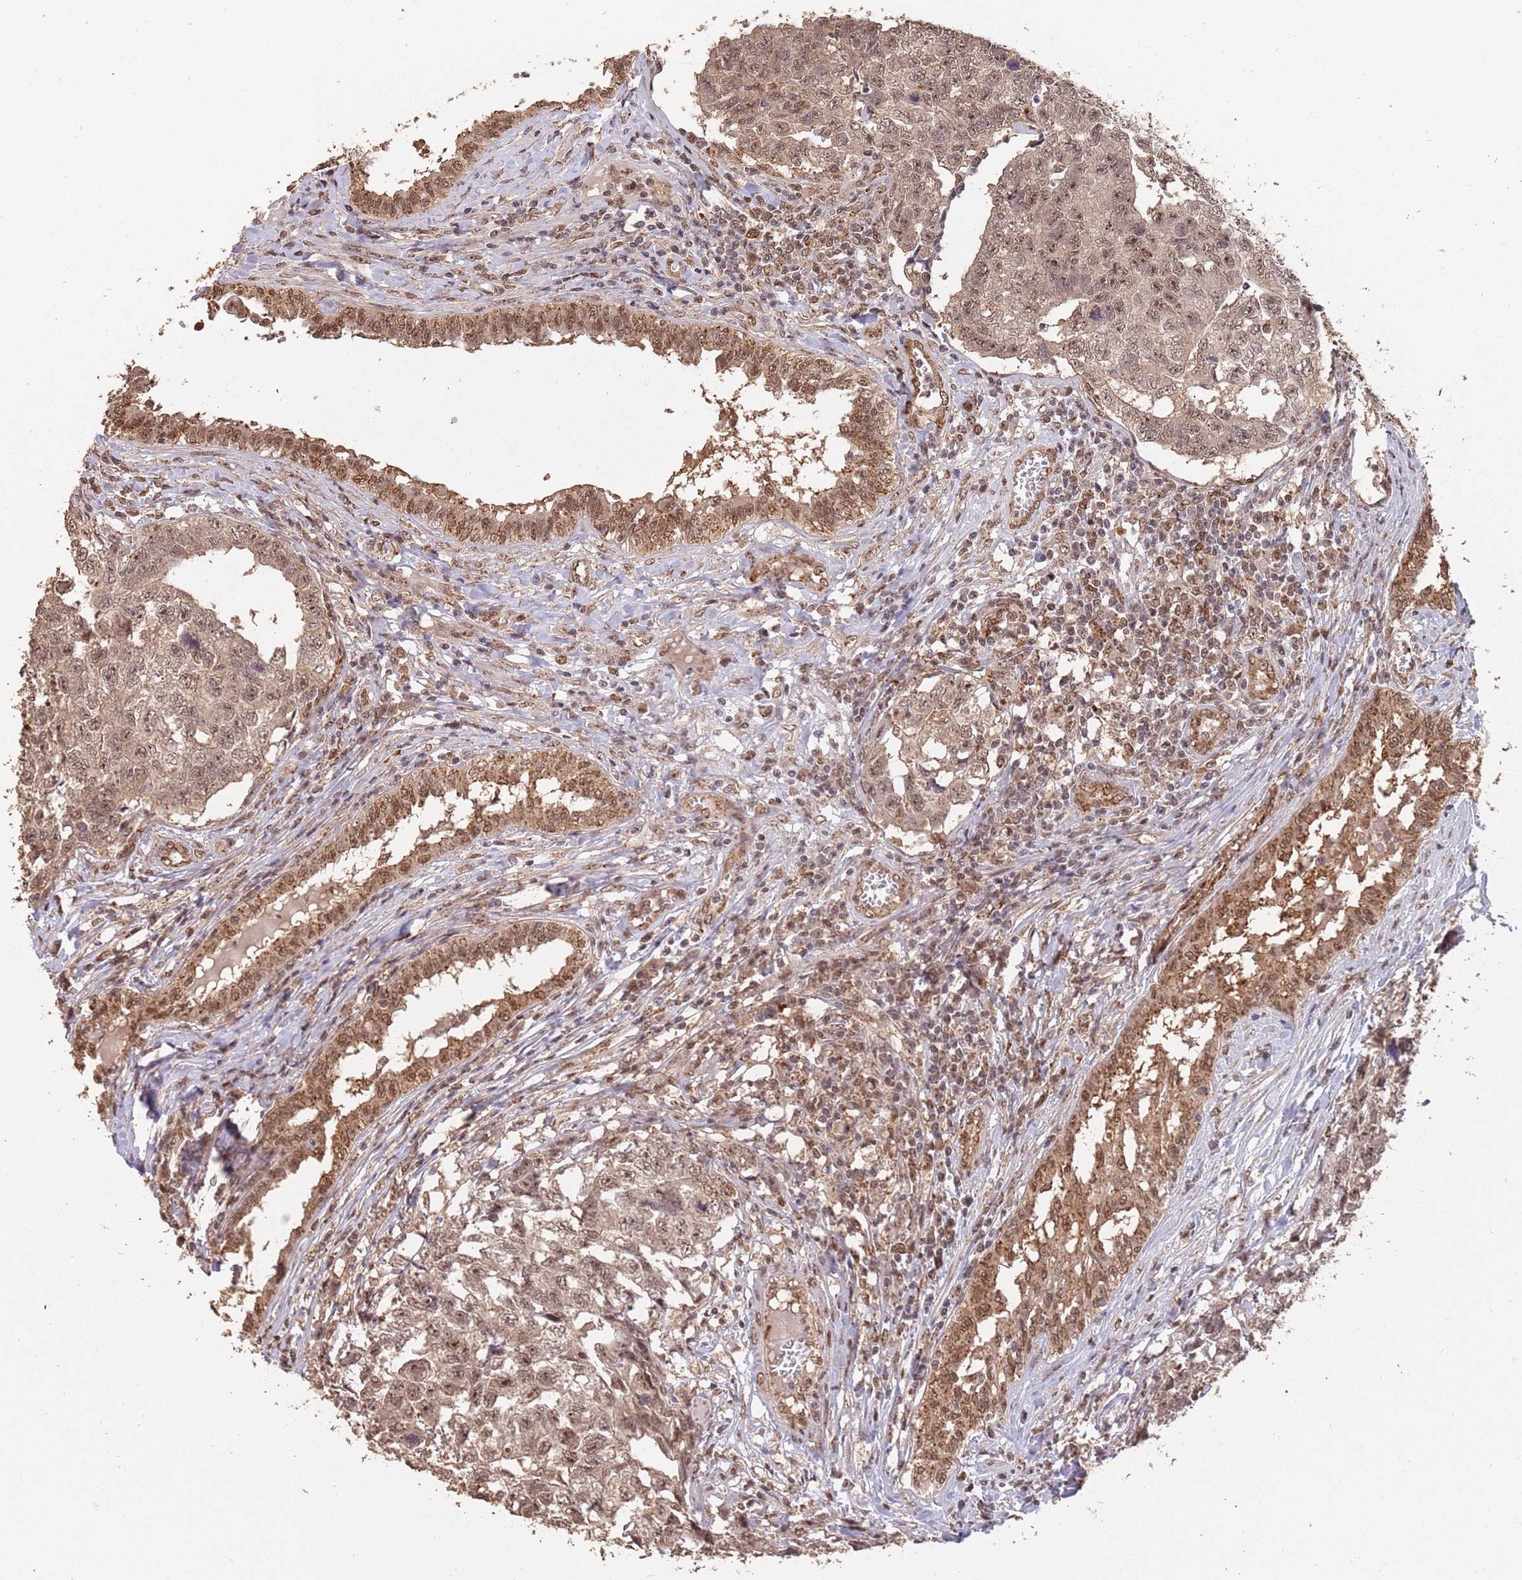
{"staining": {"intensity": "moderate", "quantity": ">75%", "location": "cytoplasmic/membranous,nuclear"}, "tissue": "testis cancer", "cell_type": "Tumor cells", "image_type": "cancer", "snomed": [{"axis": "morphology", "description": "Carcinoma, Embryonal, NOS"}, {"axis": "topography", "description": "Testis"}], "caption": "Protein analysis of testis cancer tissue demonstrates moderate cytoplasmic/membranous and nuclear expression in about >75% of tumor cells. The protein of interest is shown in brown color, while the nuclei are stained blue.", "gene": "RFXANK", "patient": {"sex": "male", "age": 31}}